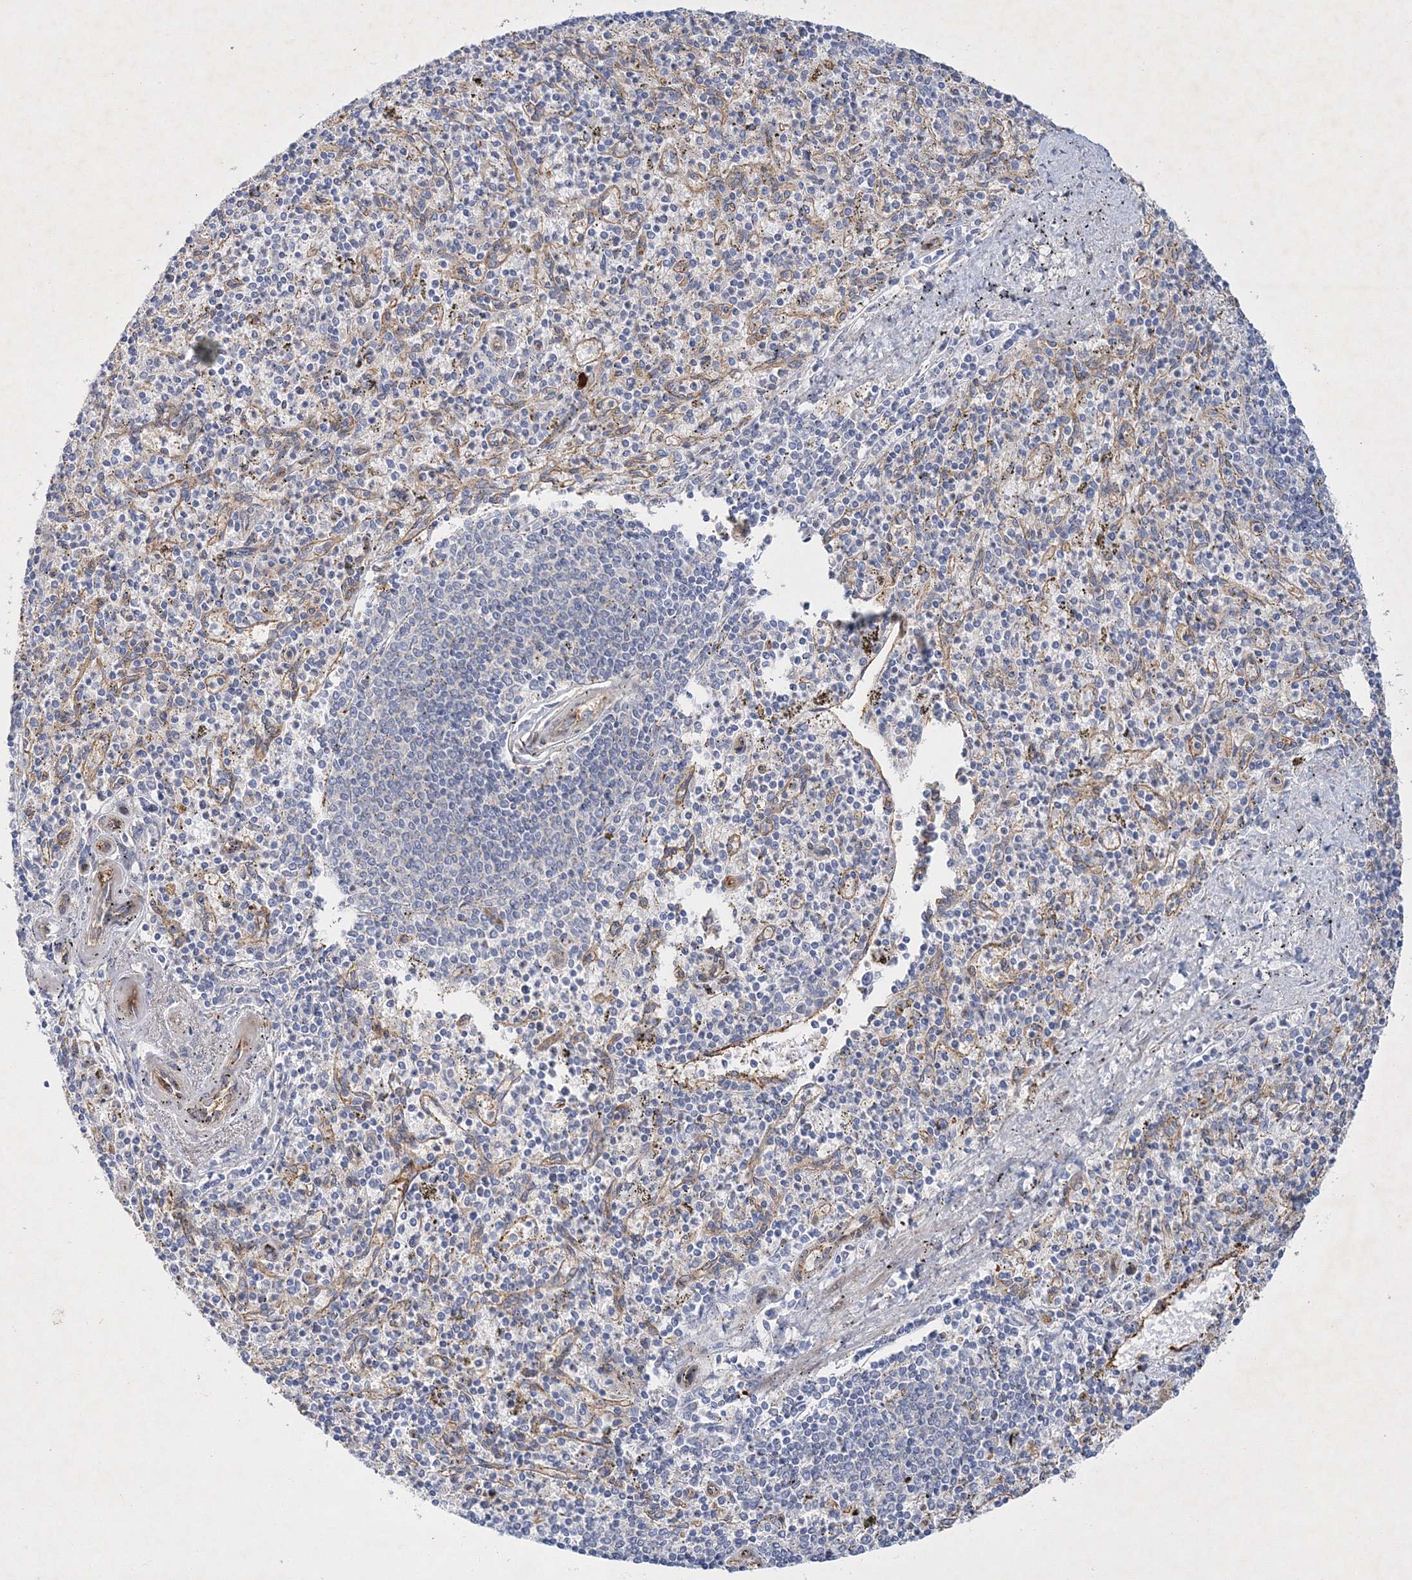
{"staining": {"intensity": "negative", "quantity": "none", "location": "none"}, "tissue": "spleen", "cell_type": "Cells in red pulp", "image_type": "normal", "snomed": [{"axis": "morphology", "description": "Normal tissue, NOS"}, {"axis": "topography", "description": "Spleen"}], "caption": "Immunohistochemical staining of normal spleen displays no significant staining in cells in red pulp. (Immunohistochemistry (ihc), brightfield microscopy, high magnification).", "gene": "ZFYVE16", "patient": {"sex": "male", "age": 72}}